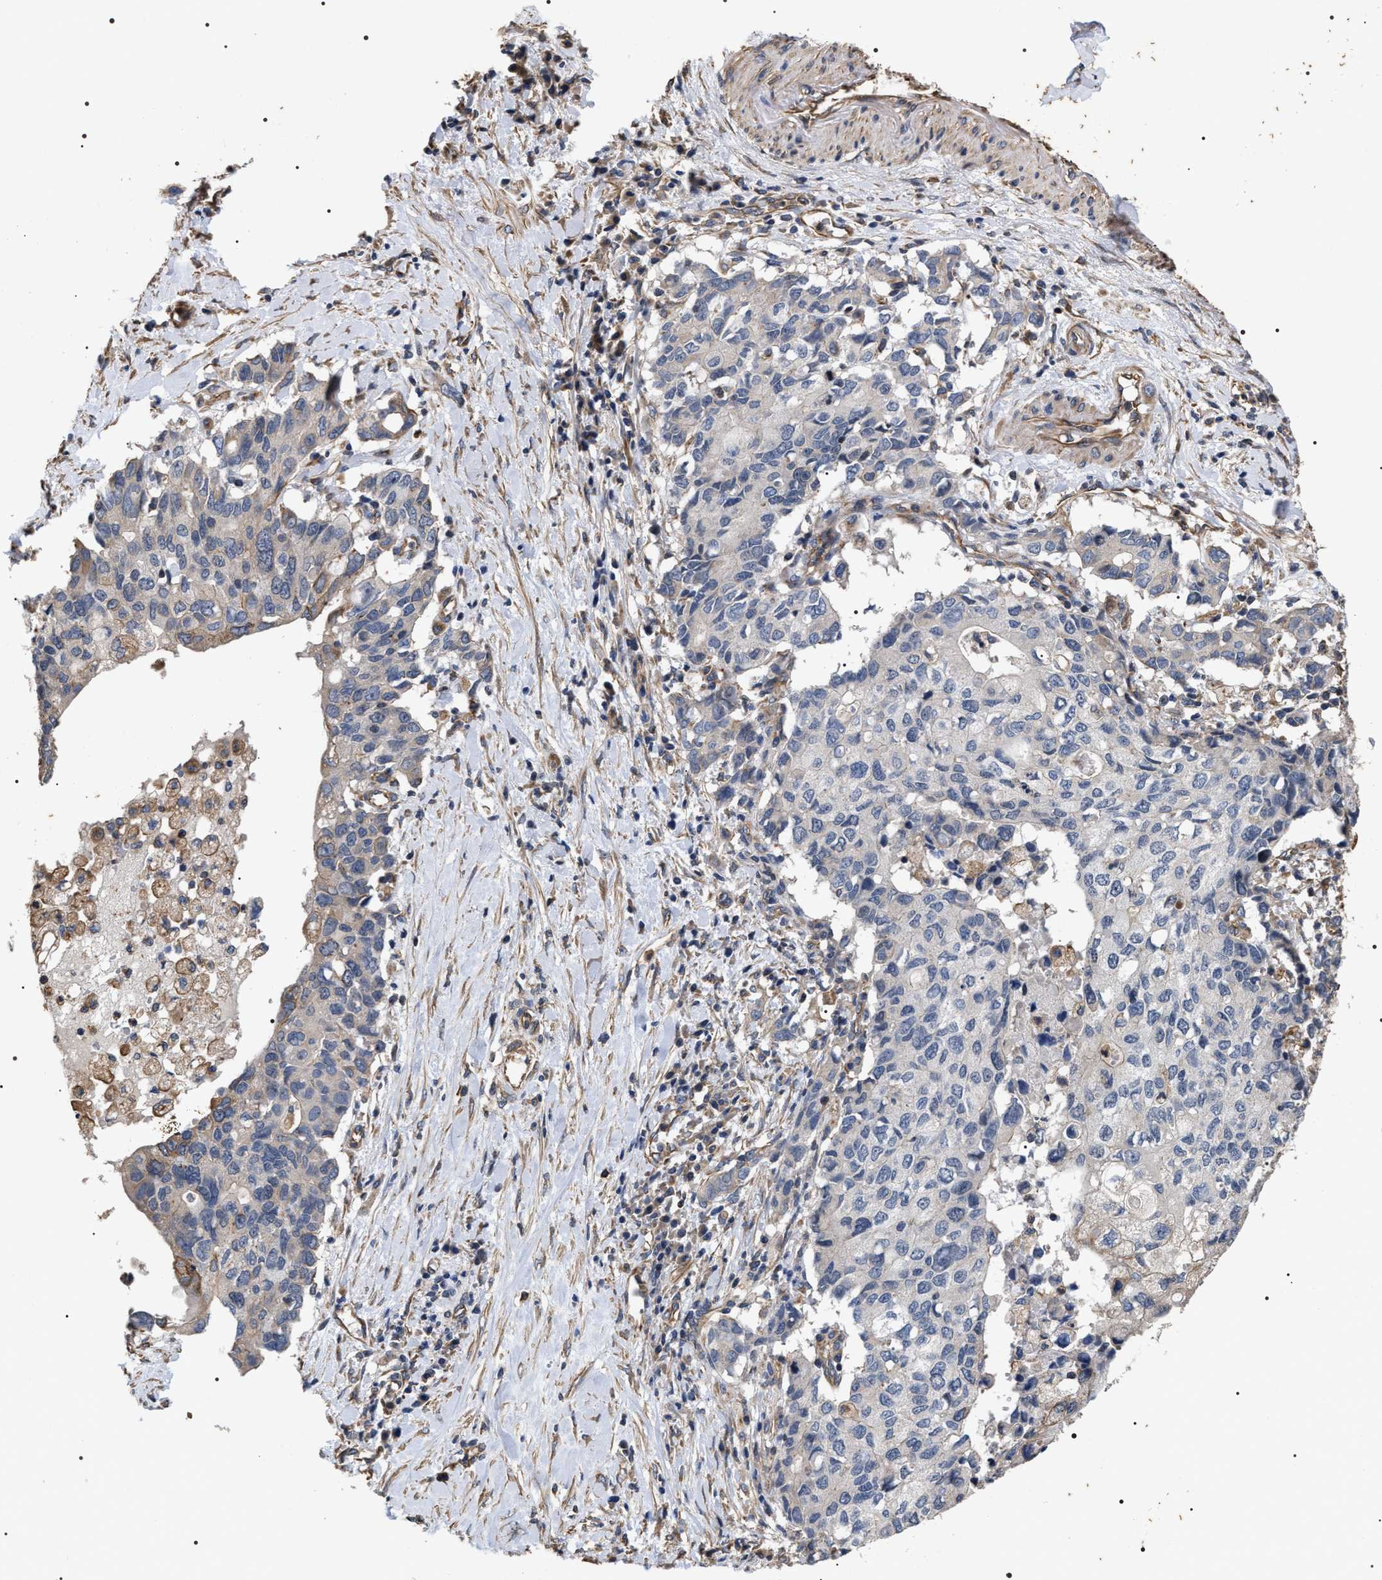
{"staining": {"intensity": "weak", "quantity": "<25%", "location": "cytoplasmic/membranous"}, "tissue": "pancreatic cancer", "cell_type": "Tumor cells", "image_type": "cancer", "snomed": [{"axis": "morphology", "description": "Adenocarcinoma, NOS"}, {"axis": "topography", "description": "Pancreas"}], "caption": "DAB immunohistochemical staining of pancreatic cancer exhibits no significant expression in tumor cells.", "gene": "TSPAN33", "patient": {"sex": "female", "age": 56}}